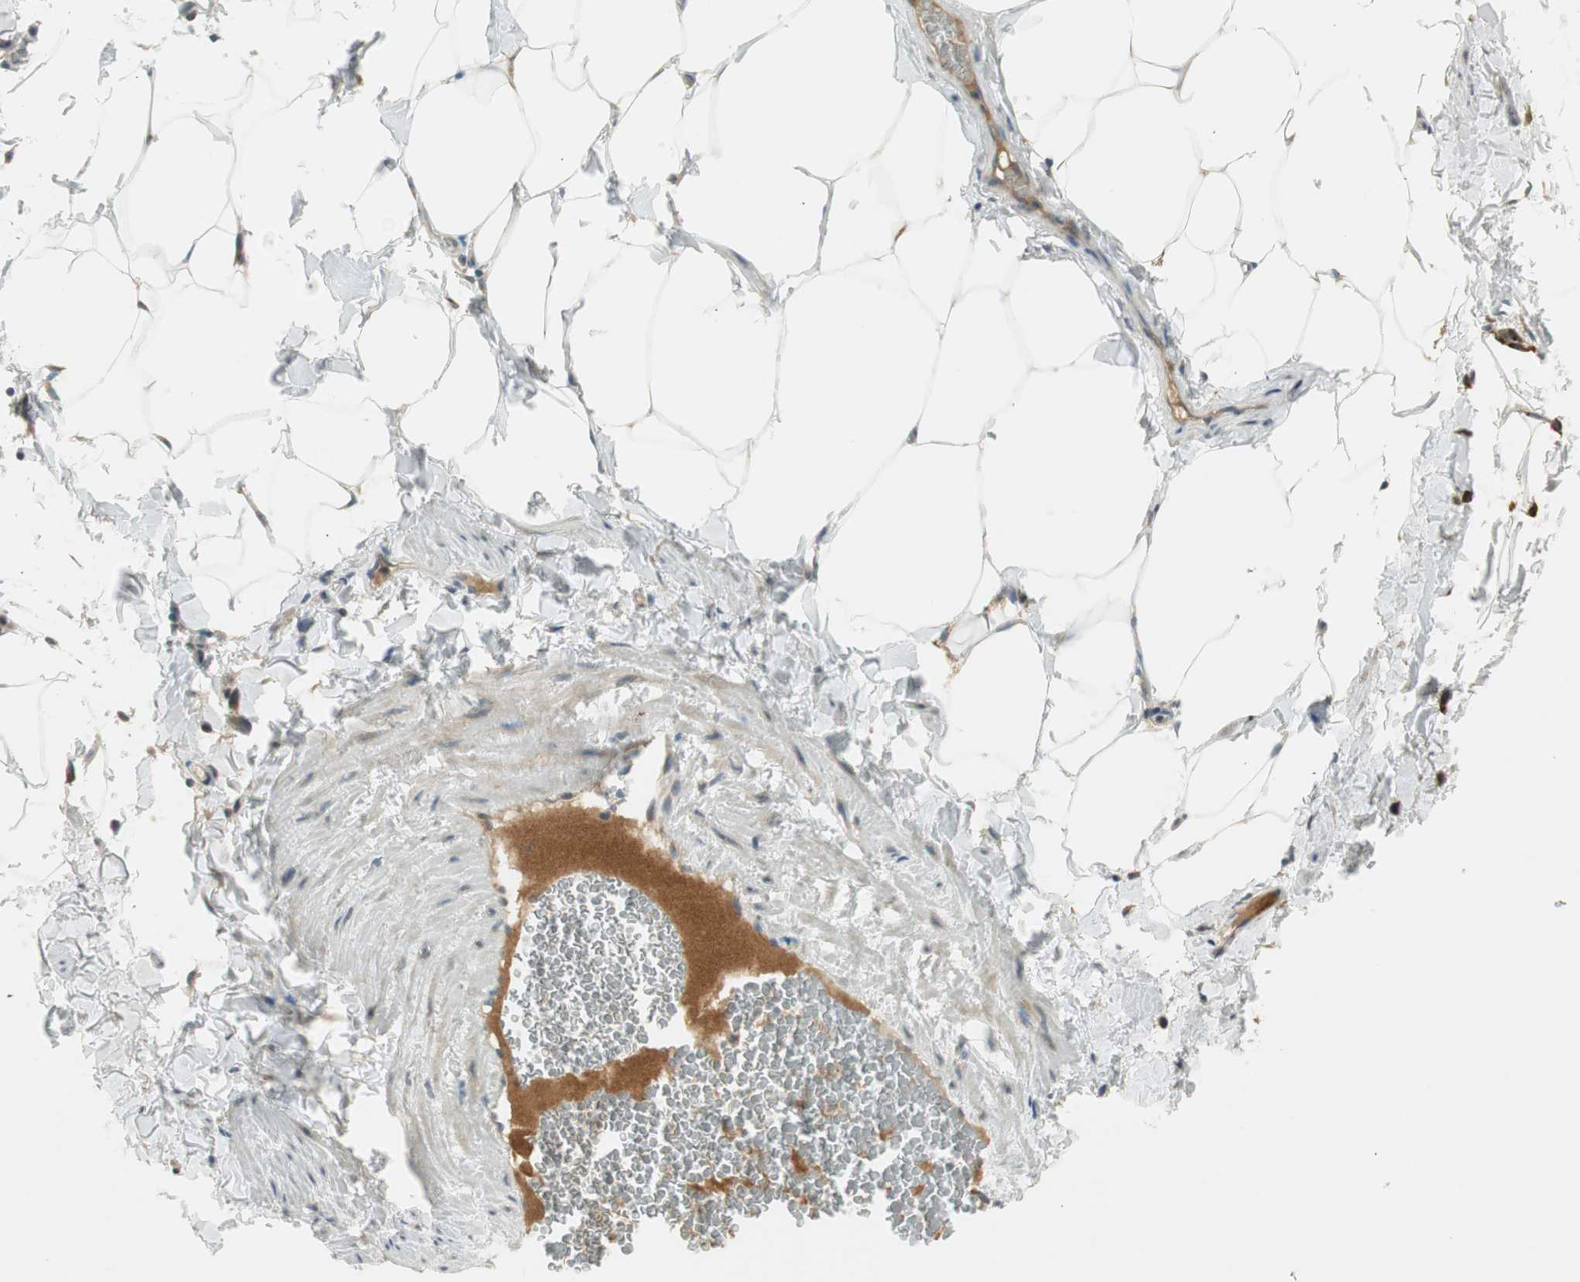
{"staining": {"intensity": "weak", "quantity": "25%-75%", "location": "cytoplasmic/membranous"}, "tissue": "adipose tissue", "cell_type": "Adipocytes", "image_type": "normal", "snomed": [{"axis": "morphology", "description": "Normal tissue, NOS"}, {"axis": "topography", "description": "Vascular tissue"}], "caption": "Brown immunohistochemical staining in unremarkable human adipose tissue reveals weak cytoplasmic/membranous expression in about 25%-75% of adipocytes.", "gene": "PCDHB15", "patient": {"sex": "male", "age": 41}}